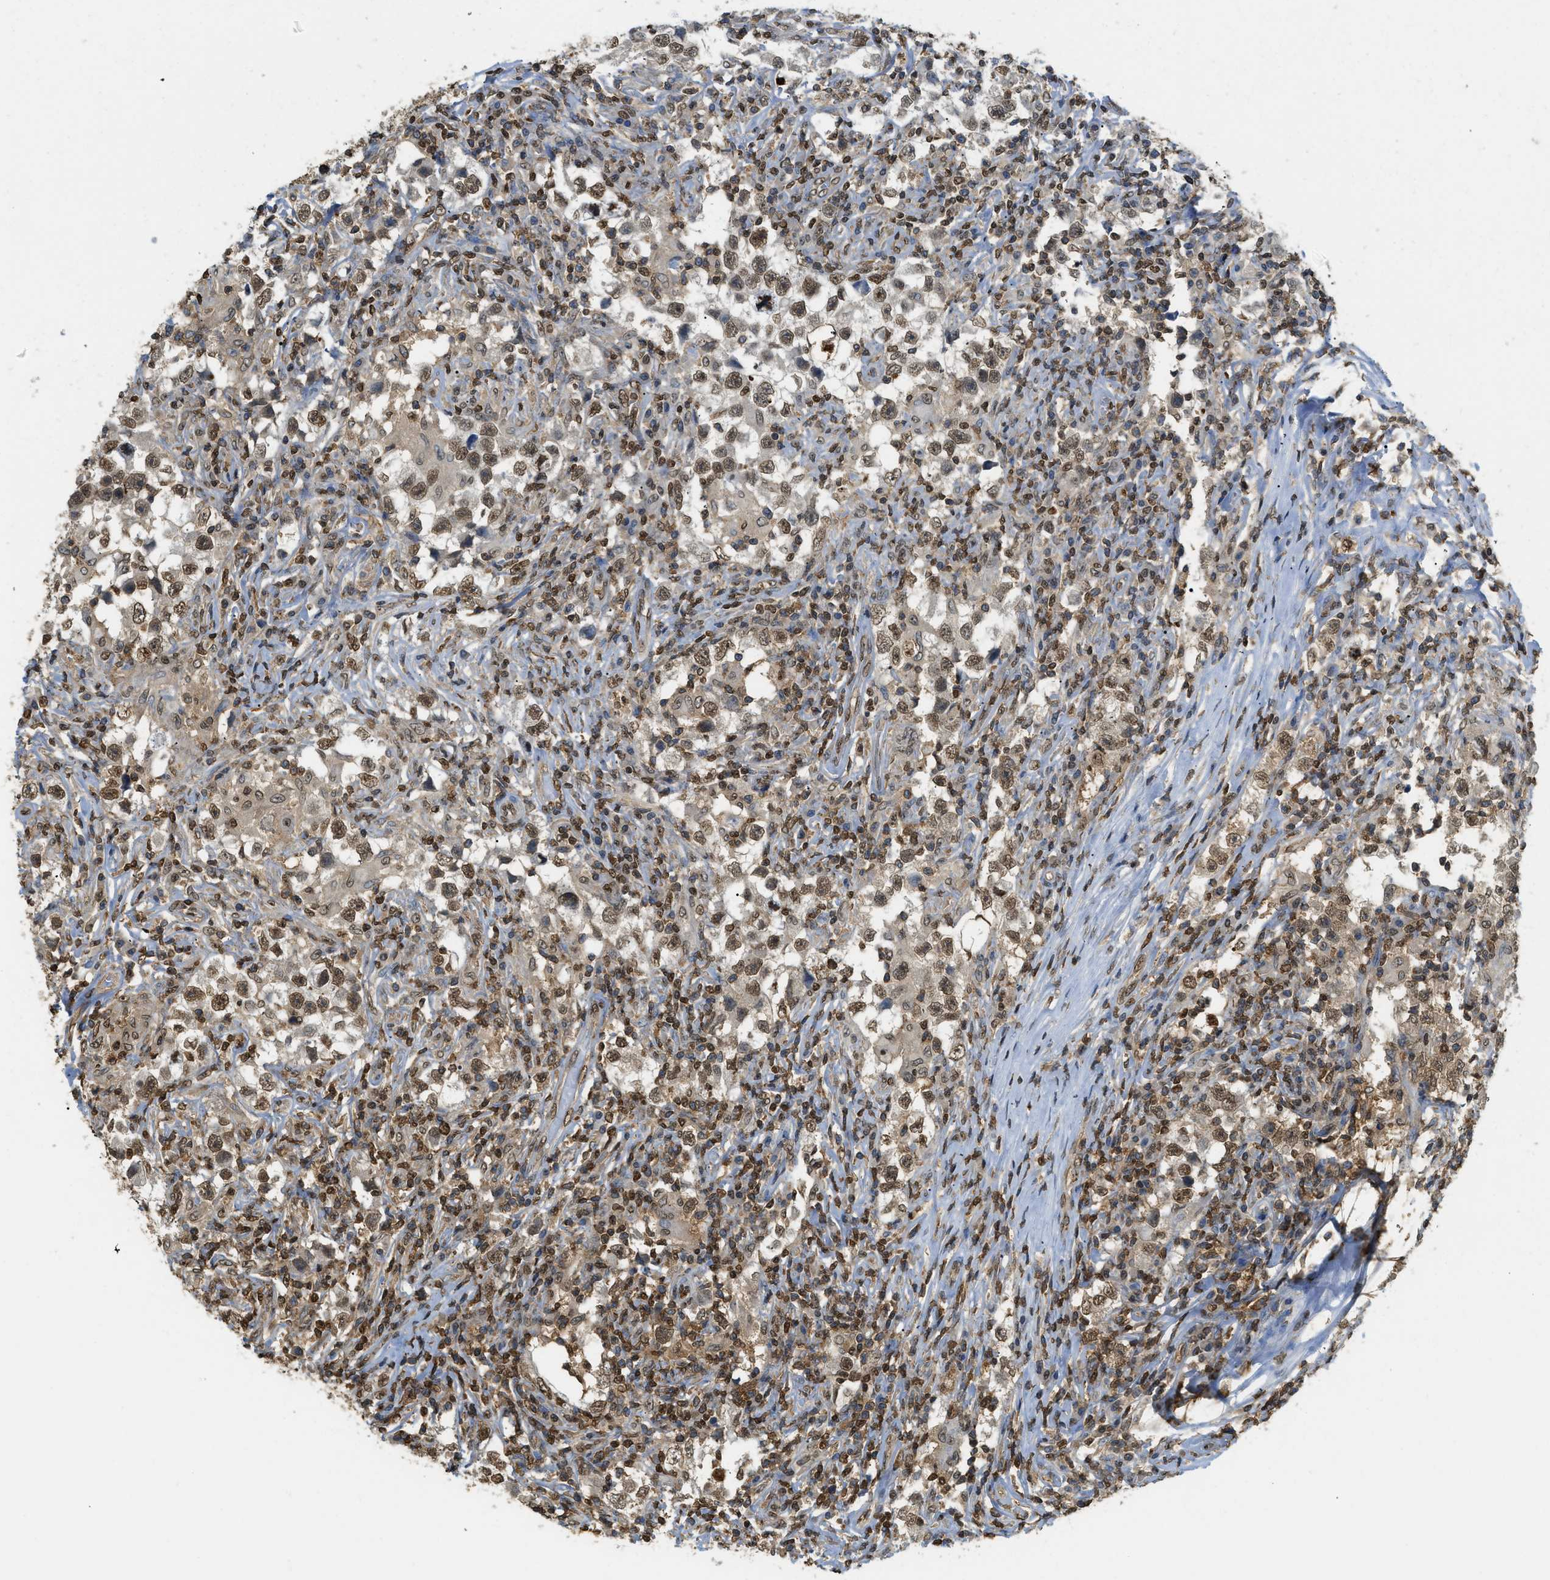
{"staining": {"intensity": "moderate", "quantity": ">75%", "location": "nuclear"}, "tissue": "testis cancer", "cell_type": "Tumor cells", "image_type": "cancer", "snomed": [{"axis": "morphology", "description": "Carcinoma, Embryonal, NOS"}, {"axis": "topography", "description": "Testis"}], "caption": "Immunohistochemistry (IHC) (DAB) staining of embryonal carcinoma (testis) displays moderate nuclear protein positivity in about >75% of tumor cells.", "gene": "NR5A2", "patient": {"sex": "male", "age": 21}}